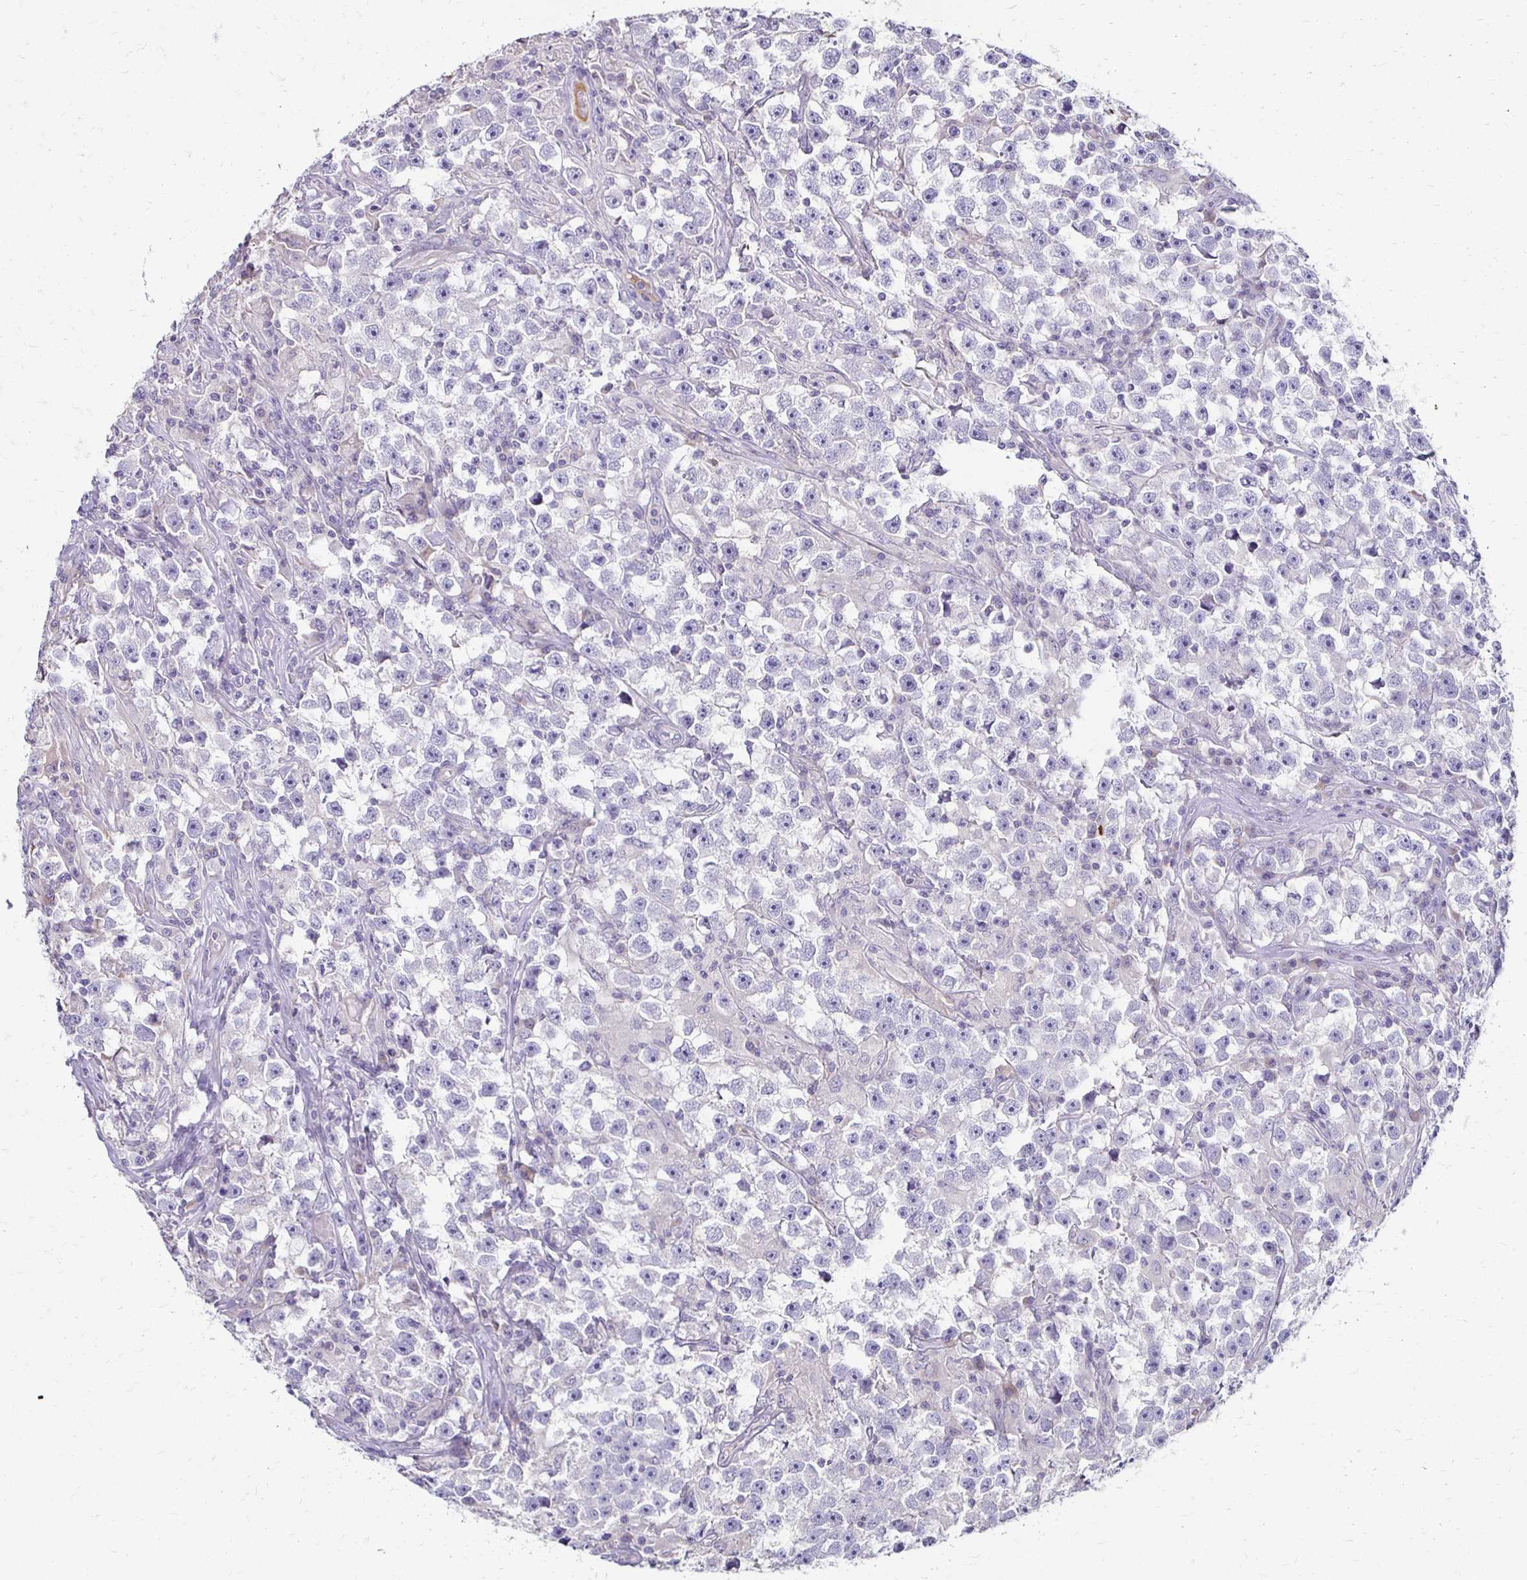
{"staining": {"intensity": "negative", "quantity": "none", "location": "none"}, "tissue": "testis cancer", "cell_type": "Tumor cells", "image_type": "cancer", "snomed": [{"axis": "morphology", "description": "Seminoma, NOS"}, {"axis": "topography", "description": "Testis"}], "caption": "This is an immunohistochemistry image of testis cancer (seminoma). There is no expression in tumor cells.", "gene": "AKAP6", "patient": {"sex": "male", "age": 33}}